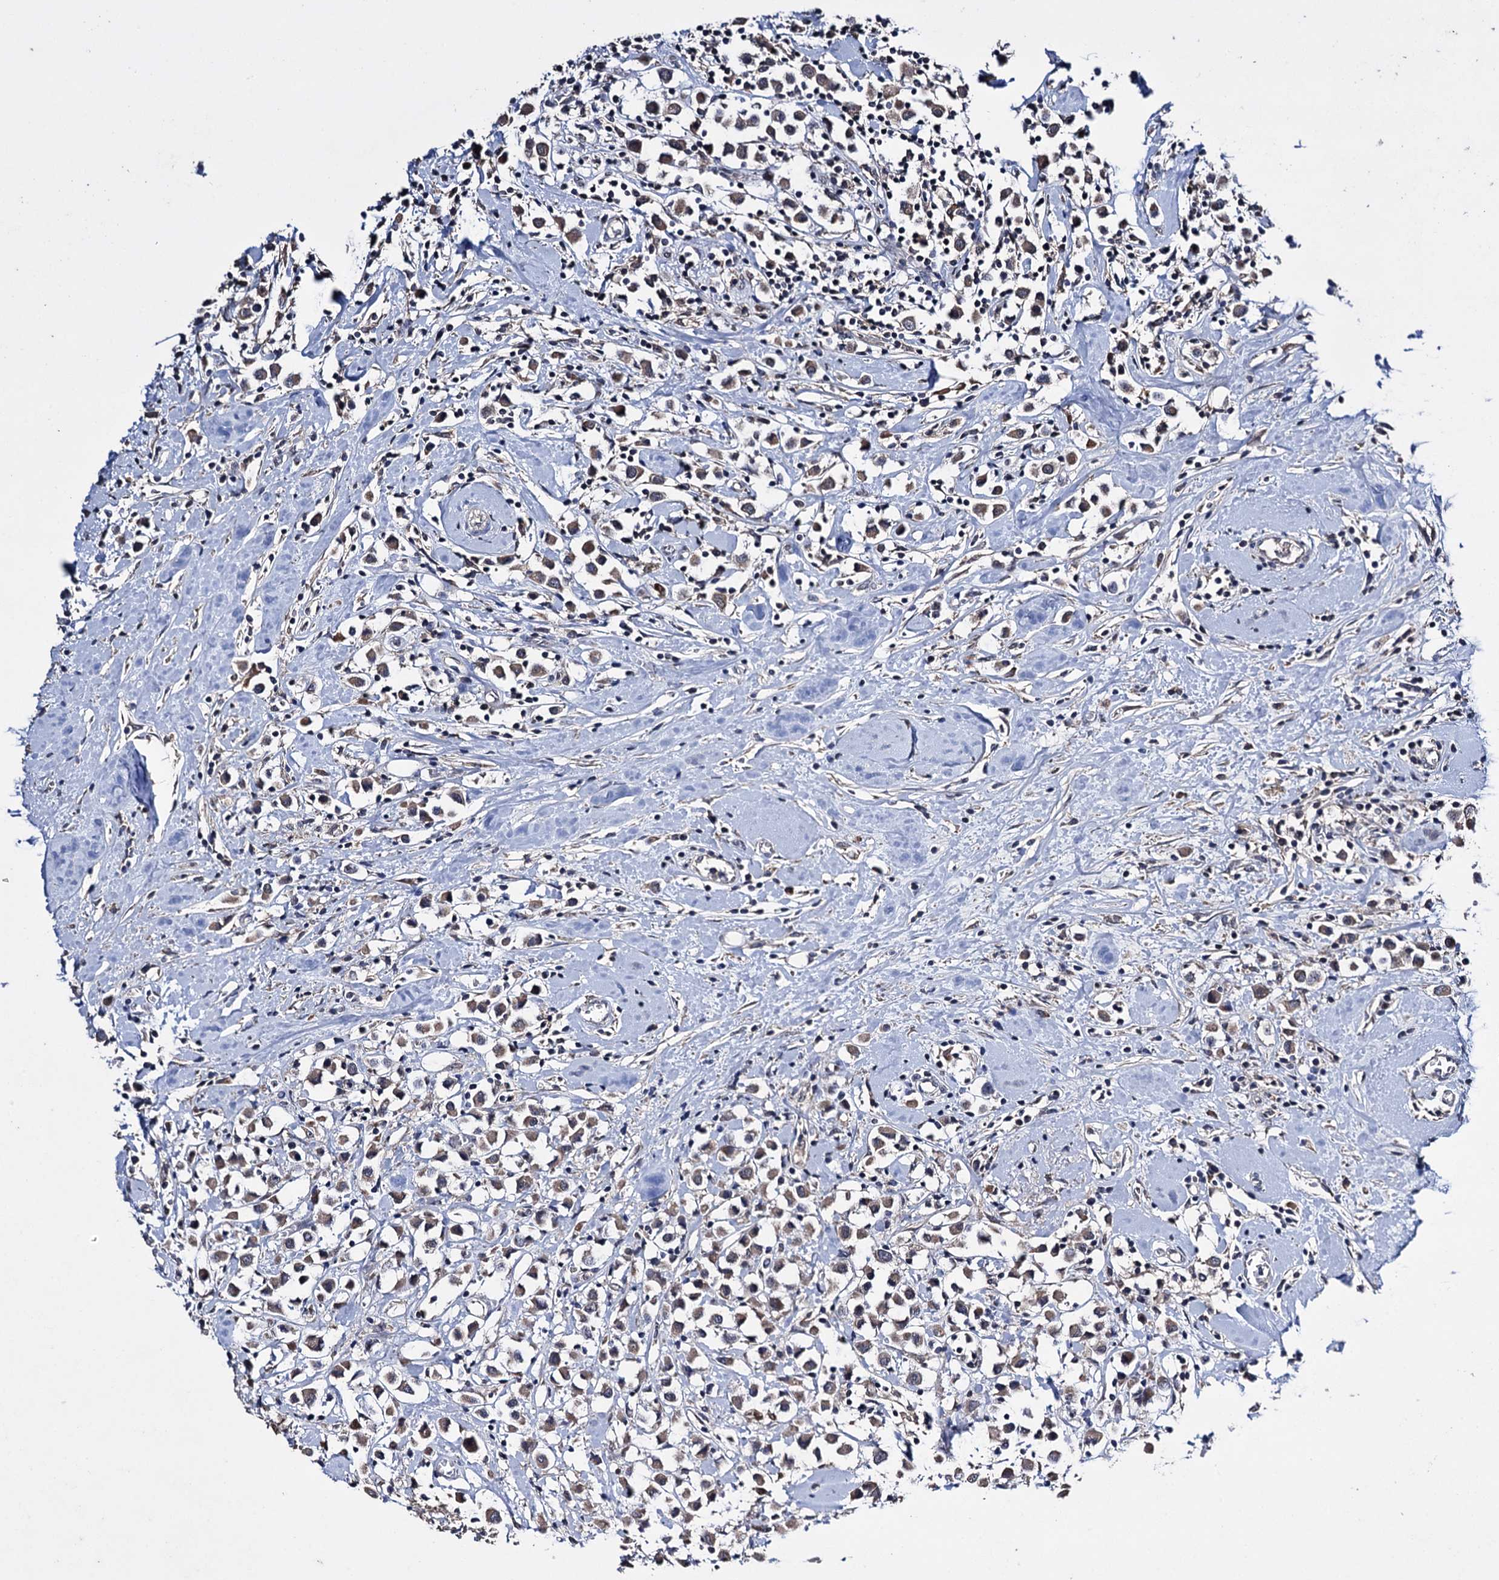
{"staining": {"intensity": "moderate", "quantity": ">75%", "location": "cytoplasmic/membranous"}, "tissue": "breast cancer", "cell_type": "Tumor cells", "image_type": "cancer", "snomed": [{"axis": "morphology", "description": "Duct carcinoma"}, {"axis": "topography", "description": "Breast"}], "caption": "A histopathology image of breast intraductal carcinoma stained for a protein demonstrates moderate cytoplasmic/membranous brown staining in tumor cells. (Stains: DAB in brown, nuclei in blue, Microscopy: brightfield microscopy at high magnification).", "gene": "CLPB", "patient": {"sex": "female", "age": 61}}